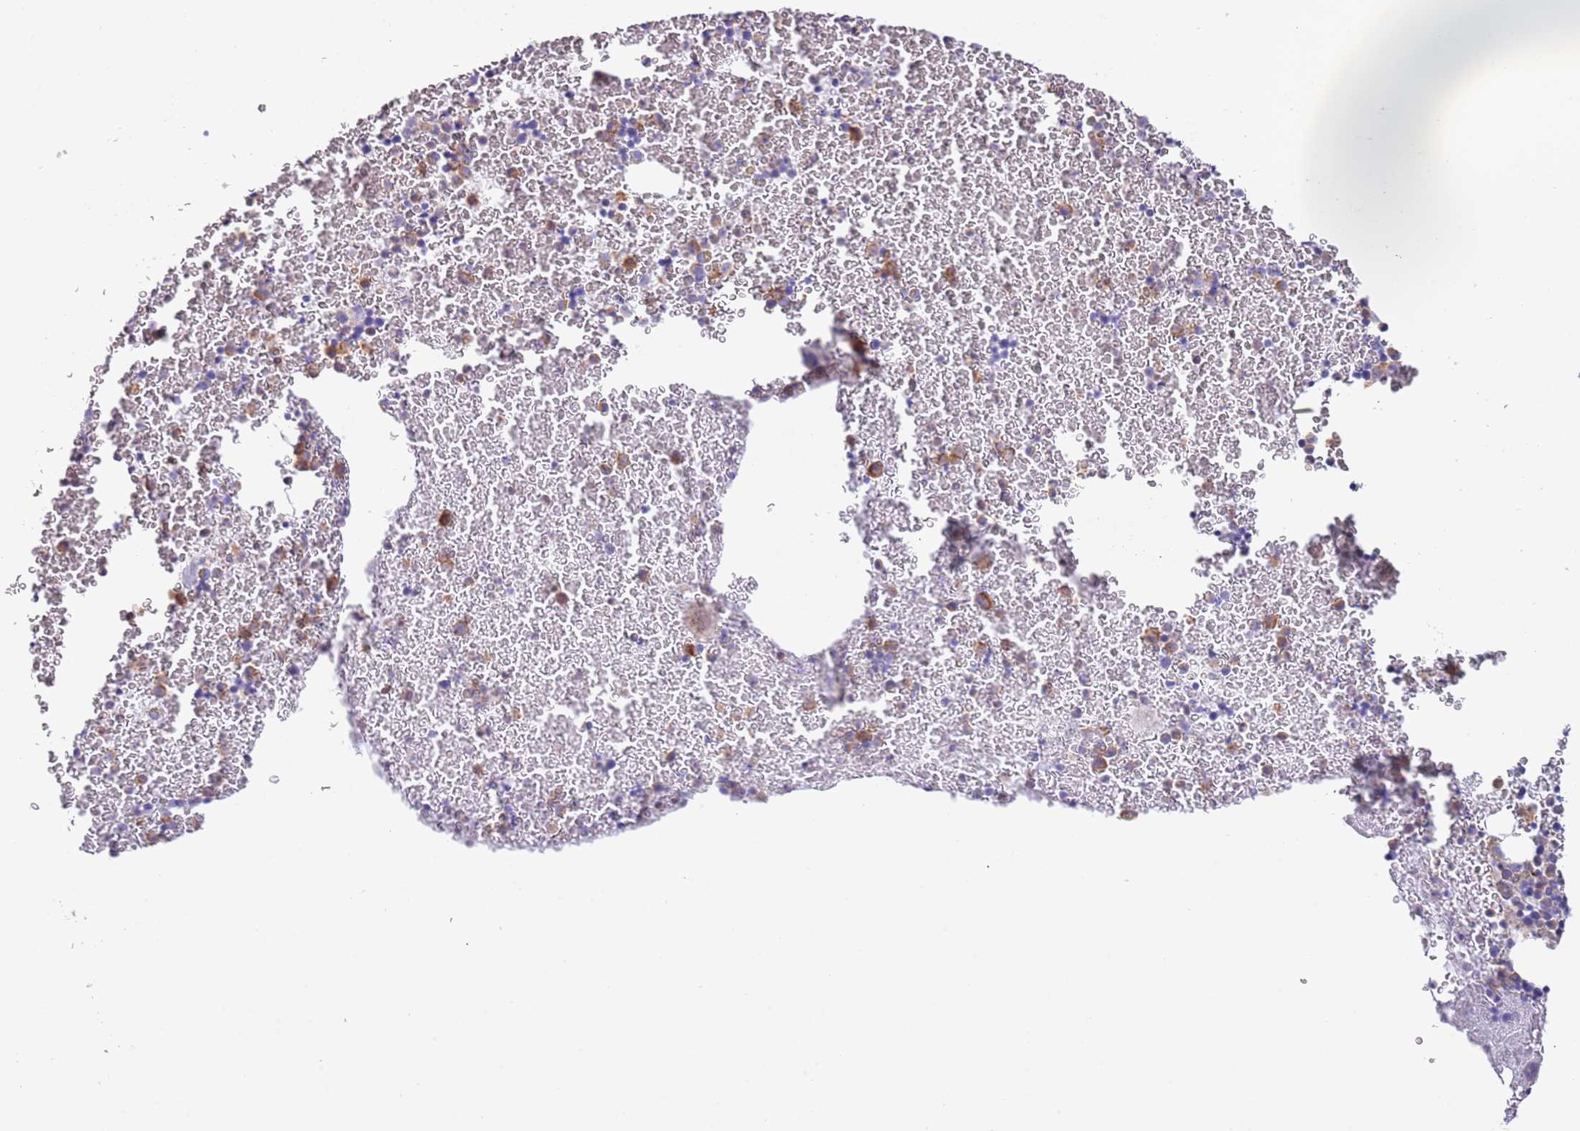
{"staining": {"intensity": "weak", "quantity": "<25%", "location": "cytoplasmic/membranous"}, "tissue": "bone marrow", "cell_type": "Hematopoietic cells", "image_type": "normal", "snomed": [{"axis": "morphology", "description": "Normal tissue, NOS"}, {"axis": "topography", "description": "Bone marrow"}], "caption": "Hematopoietic cells are negative for protein expression in benign human bone marrow. (DAB immunohistochemistry visualized using brightfield microscopy, high magnification).", "gene": "EBPL", "patient": {"sex": "male", "age": 11}}